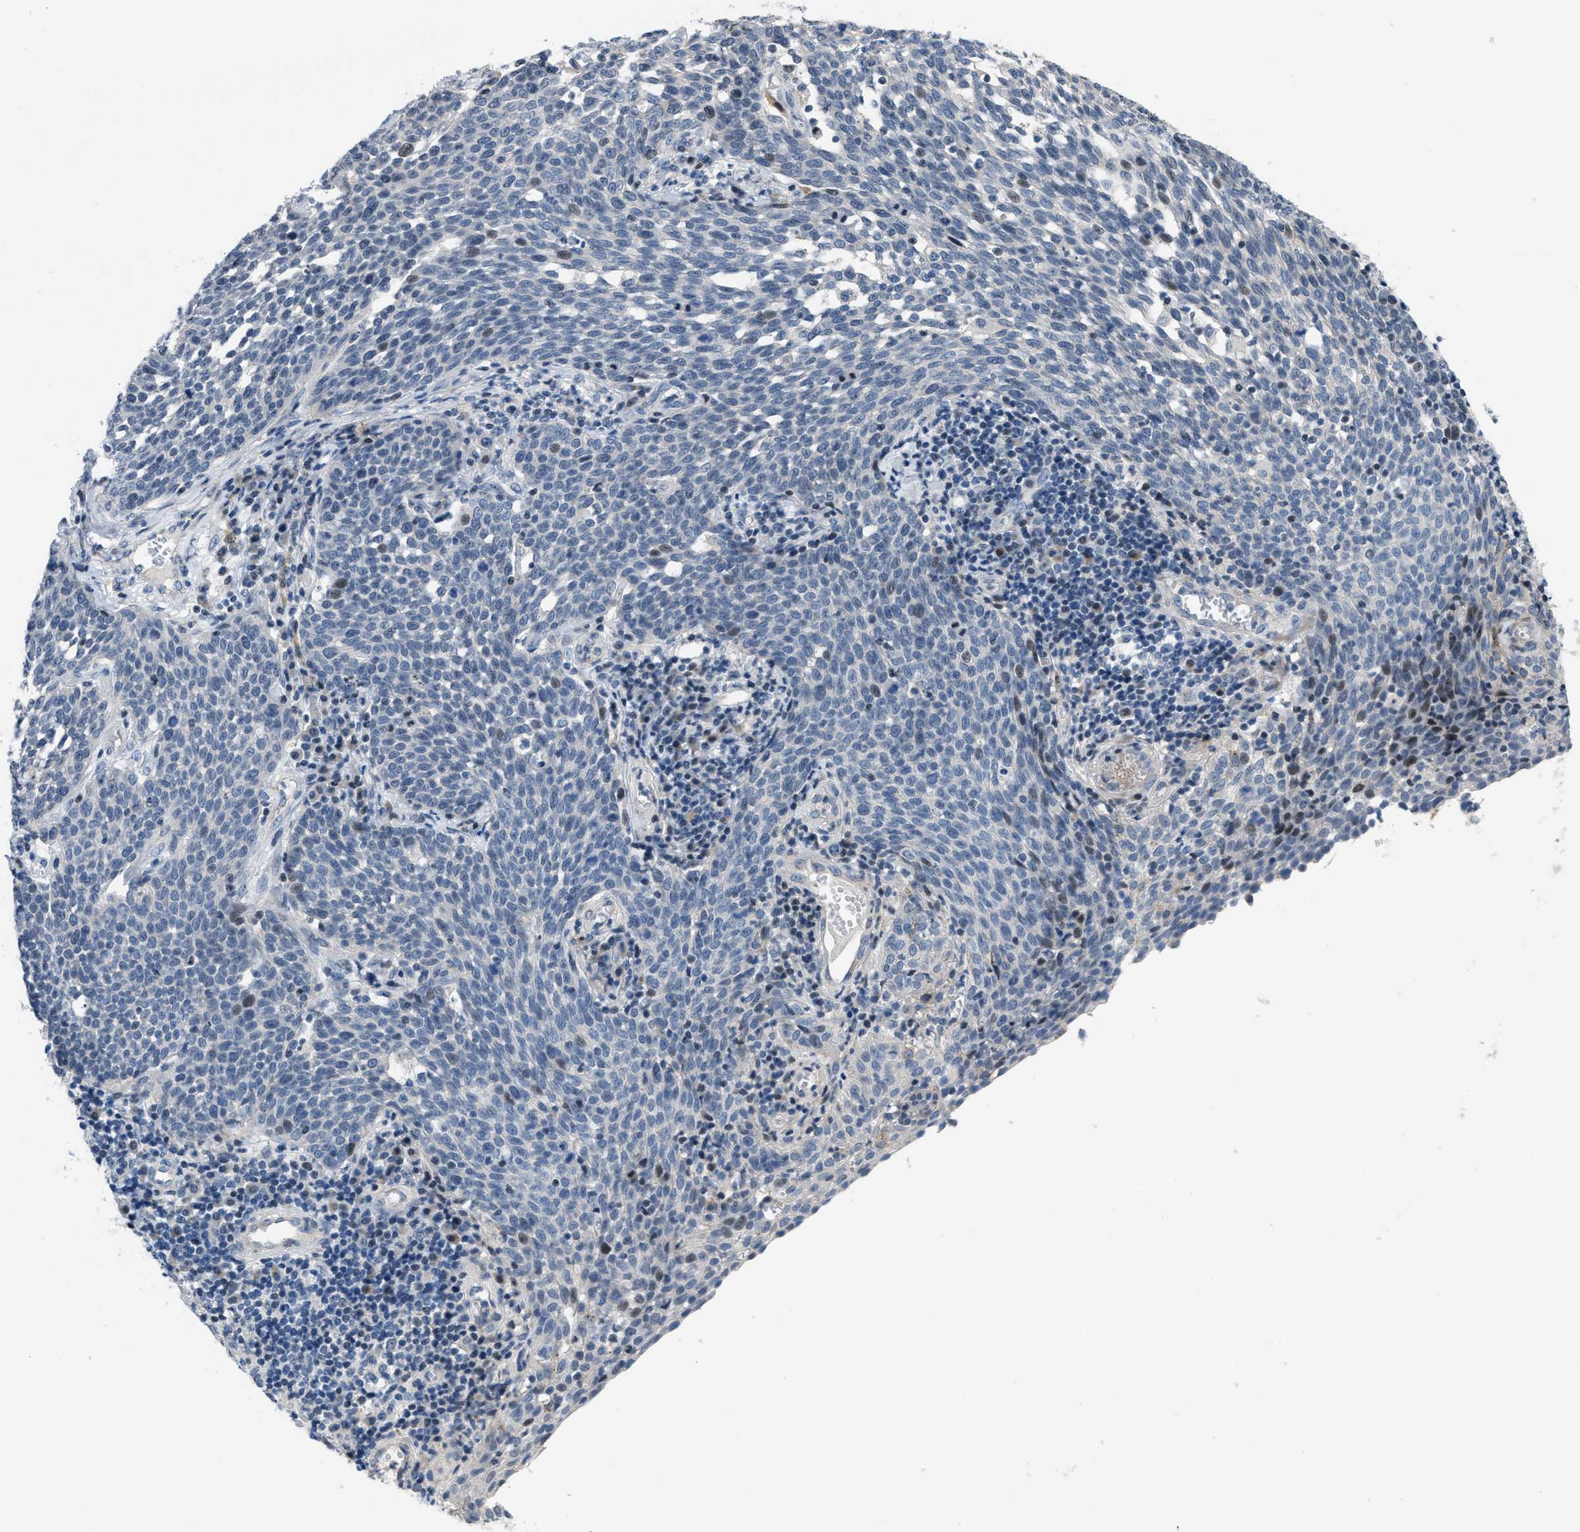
{"staining": {"intensity": "moderate", "quantity": "<25%", "location": "nuclear"}, "tissue": "cervical cancer", "cell_type": "Tumor cells", "image_type": "cancer", "snomed": [{"axis": "morphology", "description": "Squamous cell carcinoma, NOS"}, {"axis": "topography", "description": "Cervix"}], "caption": "Immunohistochemical staining of cervical squamous cell carcinoma displays low levels of moderate nuclear protein positivity in about <25% of tumor cells. Using DAB (brown) and hematoxylin (blue) stains, captured at high magnification using brightfield microscopy.", "gene": "FDCSP", "patient": {"sex": "female", "age": 34}}